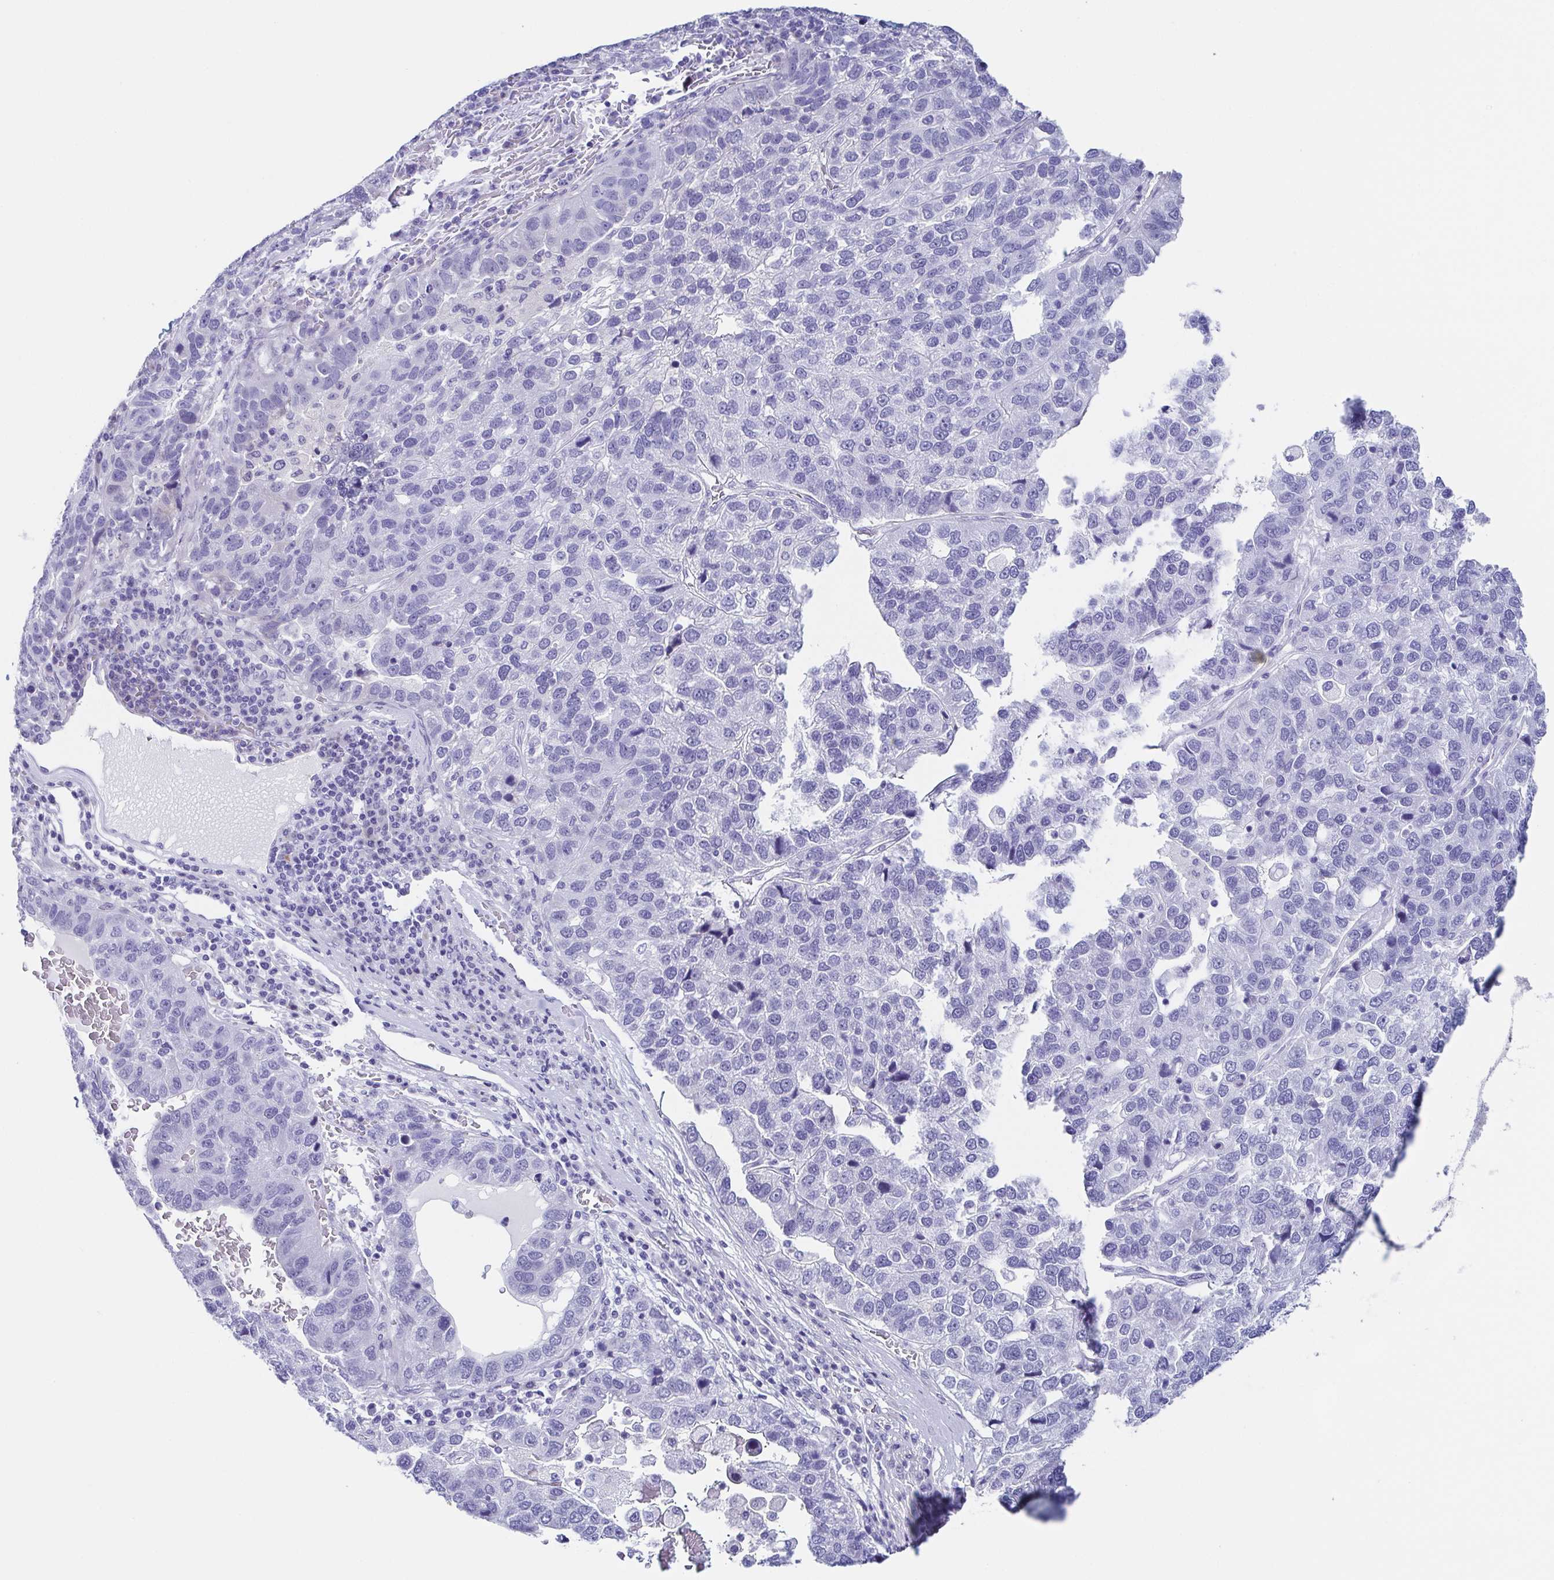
{"staining": {"intensity": "negative", "quantity": "none", "location": "none"}, "tissue": "pancreatic cancer", "cell_type": "Tumor cells", "image_type": "cancer", "snomed": [{"axis": "morphology", "description": "Adenocarcinoma, NOS"}, {"axis": "topography", "description": "Pancreas"}], "caption": "Pancreatic cancer stained for a protein using immunohistochemistry reveals no expression tumor cells.", "gene": "TNNT2", "patient": {"sex": "female", "age": 61}}